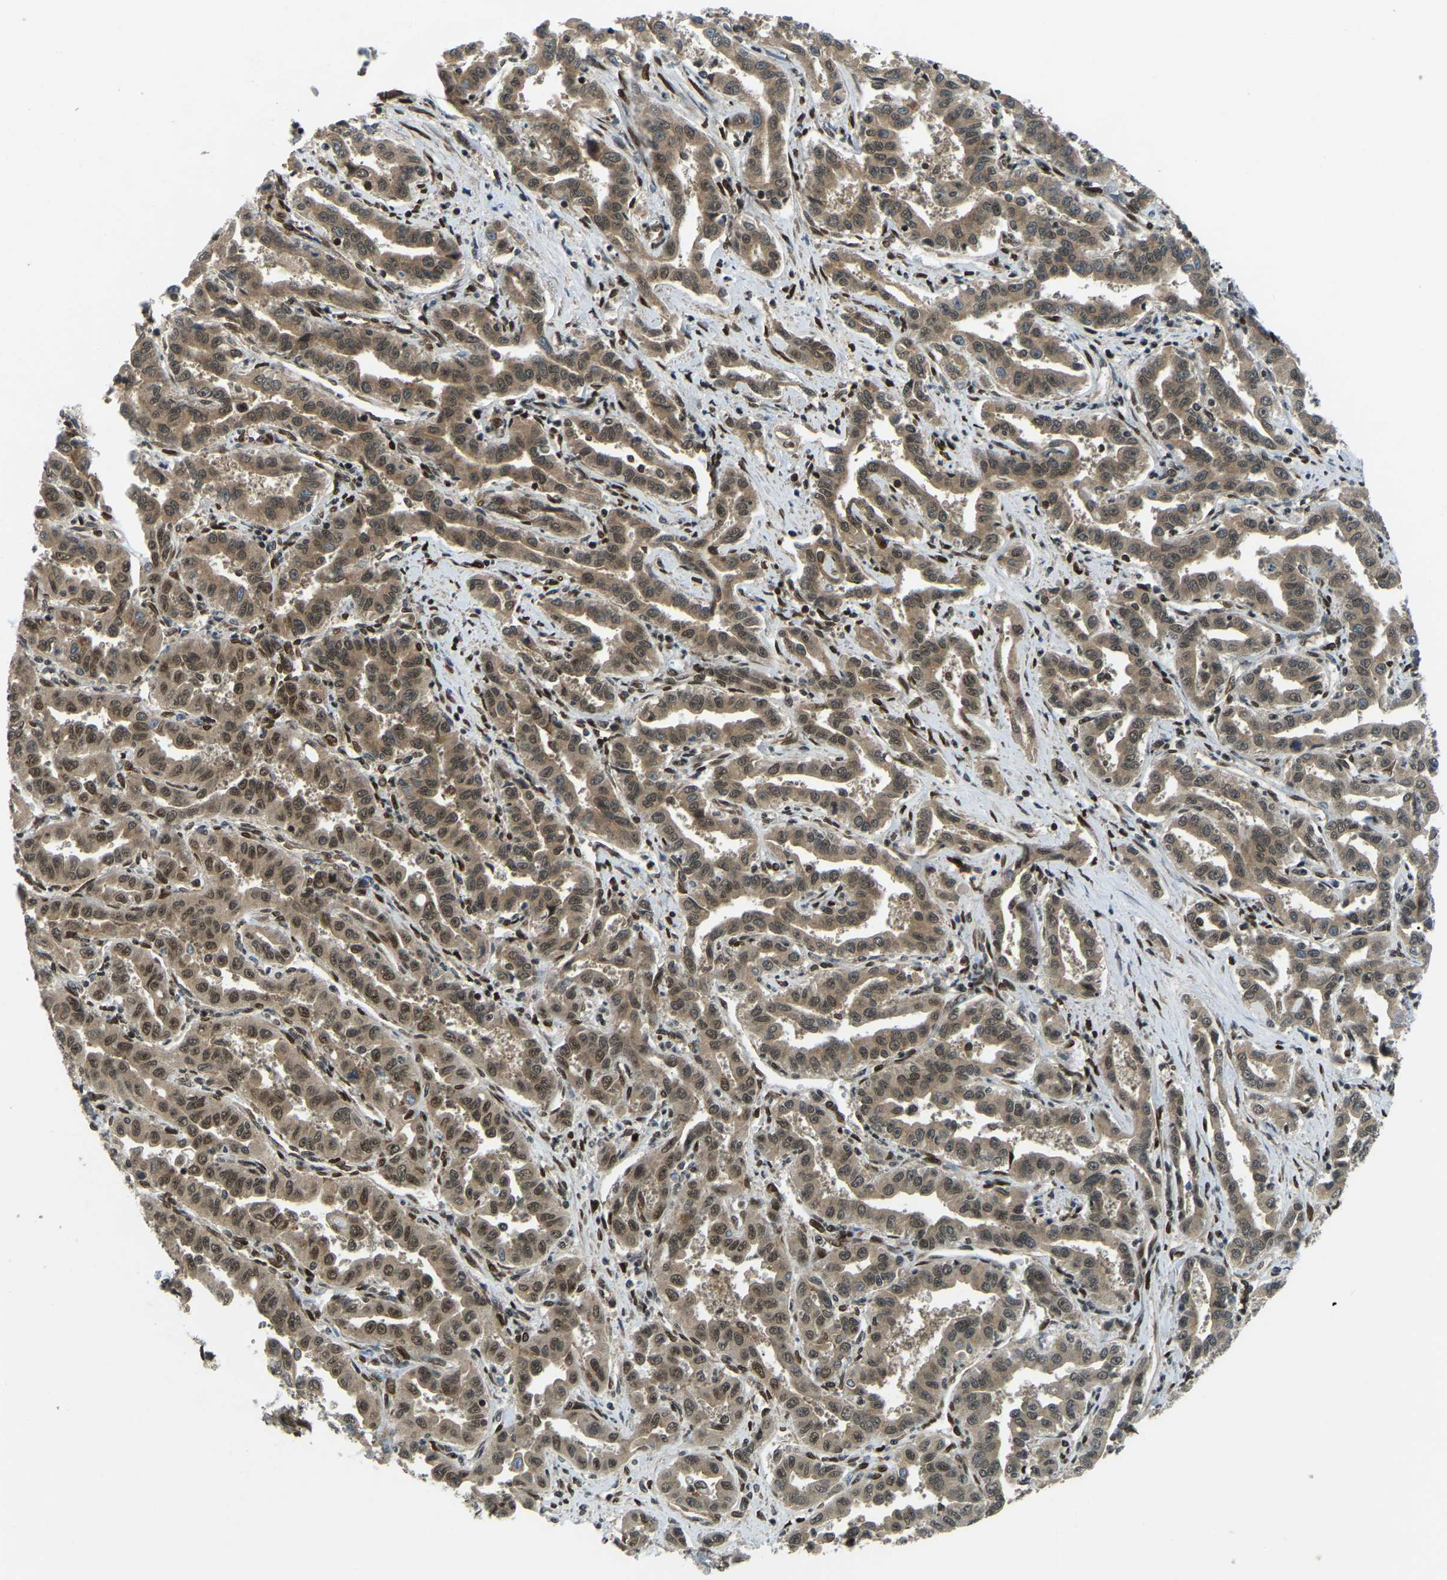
{"staining": {"intensity": "moderate", "quantity": ">75%", "location": "cytoplasmic/membranous,nuclear"}, "tissue": "liver cancer", "cell_type": "Tumor cells", "image_type": "cancer", "snomed": [{"axis": "morphology", "description": "Cholangiocarcinoma"}, {"axis": "topography", "description": "Liver"}], "caption": "Human liver cancer (cholangiocarcinoma) stained for a protein (brown) demonstrates moderate cytoplasmic/membranous and nuclear positive staining in about >75% of tumor cells.", "gene": "SYNE1", "patient": {"sex": "male", "age": 59}}